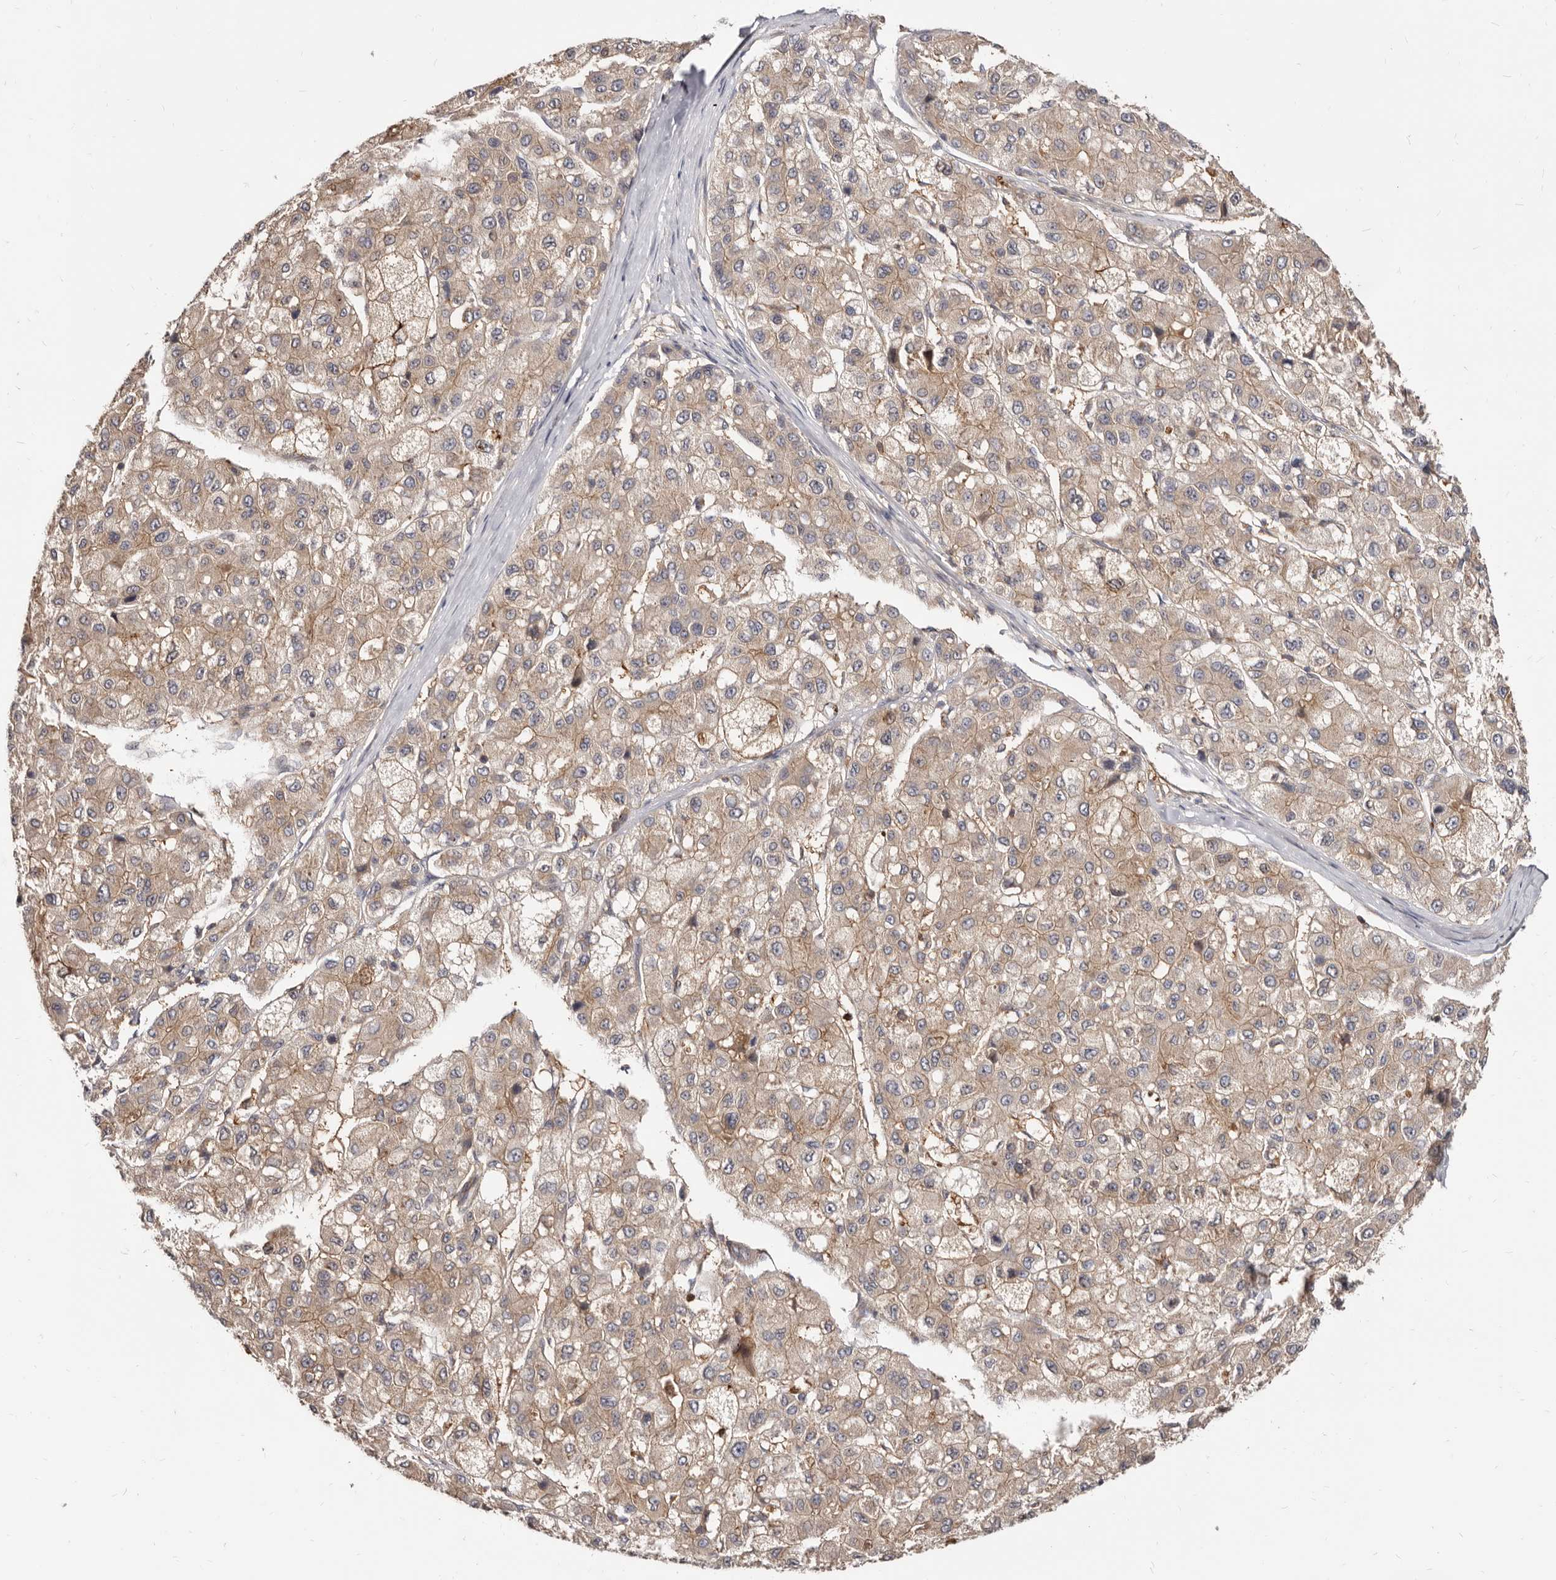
{"staining": {"intensity": "weak", "quantity": ">75%", "location": "cytoplasmic/membranous"}, "tissue": "liver cancer", "cell_type": "Tumor cells", "image_type": "cancer", "snomed": [{"axis": "morphology", "description": "Carcinoma, Hepatocellular, NOS"}, {"axis": "topography", "description": "Liver"}], "caption": "IHC (DAB (3,3'-diaminobenzidine)) staining of liver hepatocellular carcinoma demonstrates weak cytoplasmic/membranous protein positivity in about >75% of tumor cells.", "gene": "TC2N", "patient": {"sex": "male", "age": 80}}